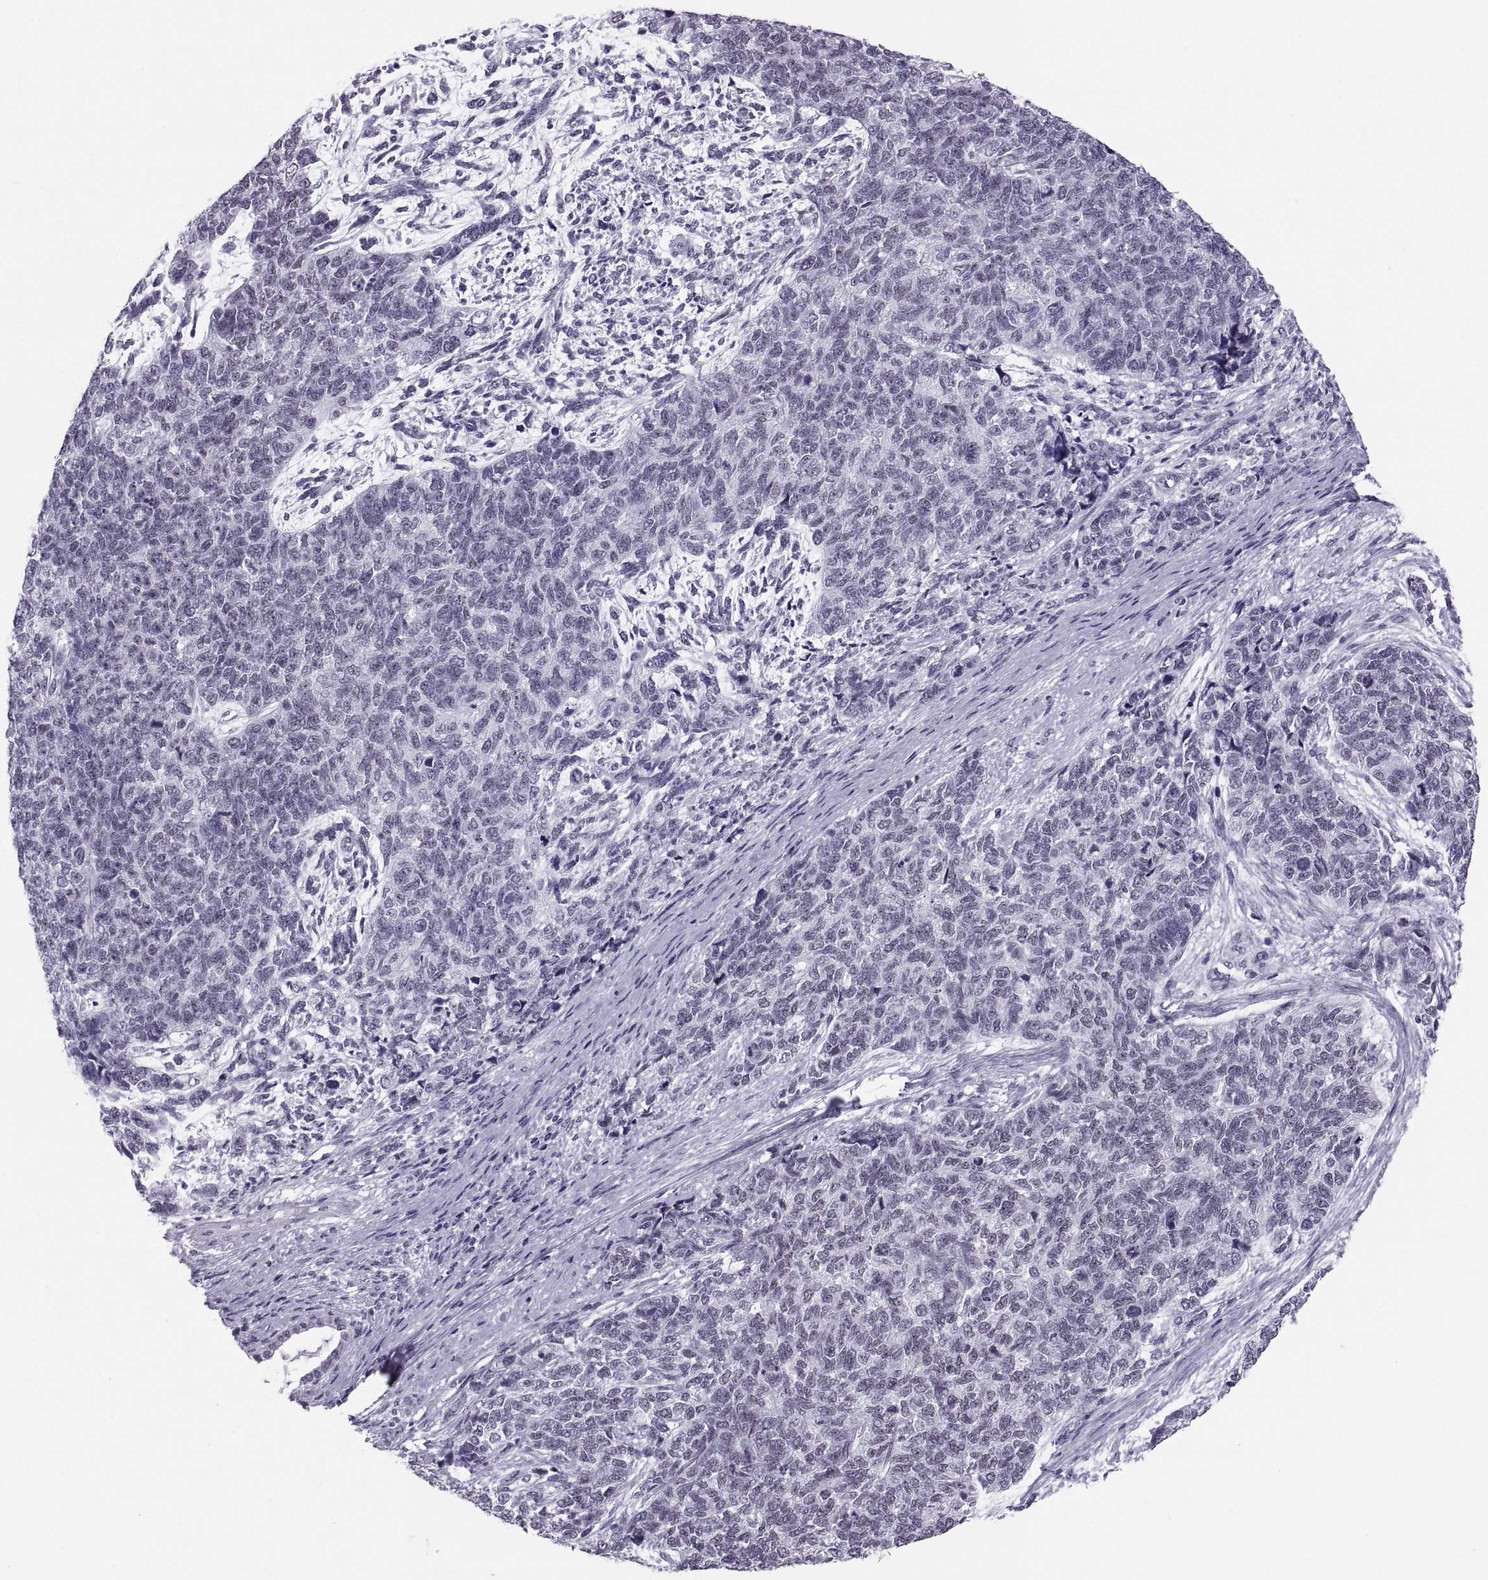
{"staining": {"intensity": "negative", "quantity": "none", "location": "none"}, "tissue": "cervical cancer", "cell_type": "Tumor cells", "image_type": "cancer", "snomed": [{"axis": "morphology", "description": "Squamous cell carcinoma, NOS"}, {"axis": "topography", "description": "Cervix"}], "caption": "A histopathology image of human squamous cell carcinoma (cervical) is negative for staining in tumor cells. (Stains: DAB IHC with hematoxylin counter stain, Microscopy: brightfield microscopy at high magnification).", "gene": "NEUROD6", "patient": {"sex": "female", "age": 63}}